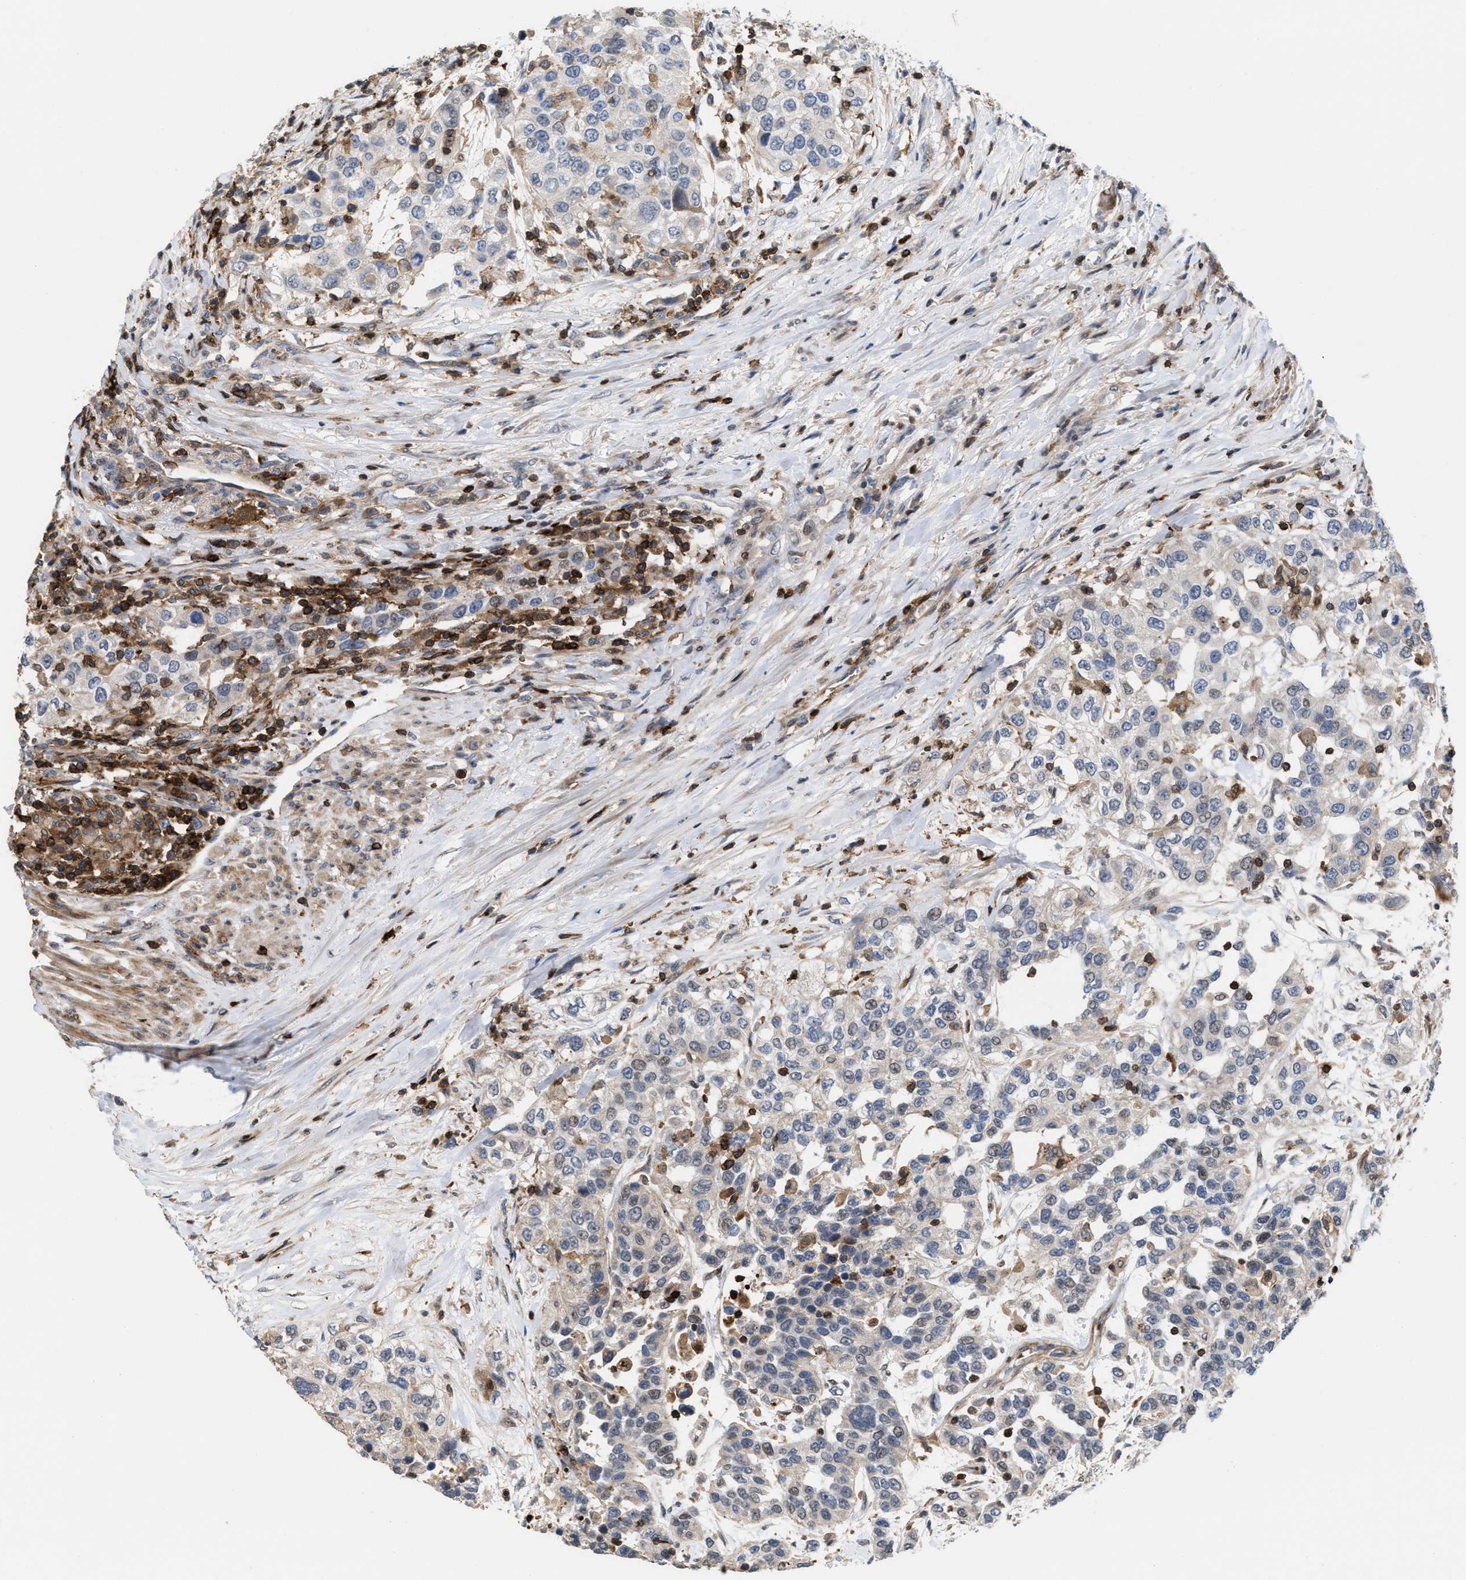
{"staining": {"intensity": "negative", "quantity": "none", "location": "none"}, "tissue": "urothelial cancer", "cell_type": "Tumor cells", "image_type": "cancer", "snomed": [{"axis": "morphology", "description": "Urothelial carcinoma, High grade"}, {"axis": "topography", "description": "Urinary bladder"}], "caption": "Urothelial carcinoma (high-grade) was stained to show a protein in brown. There is no significant staining in tumor cells.", "gene": "PTPRE", "patient": {"sex": "female", "age": 80}}